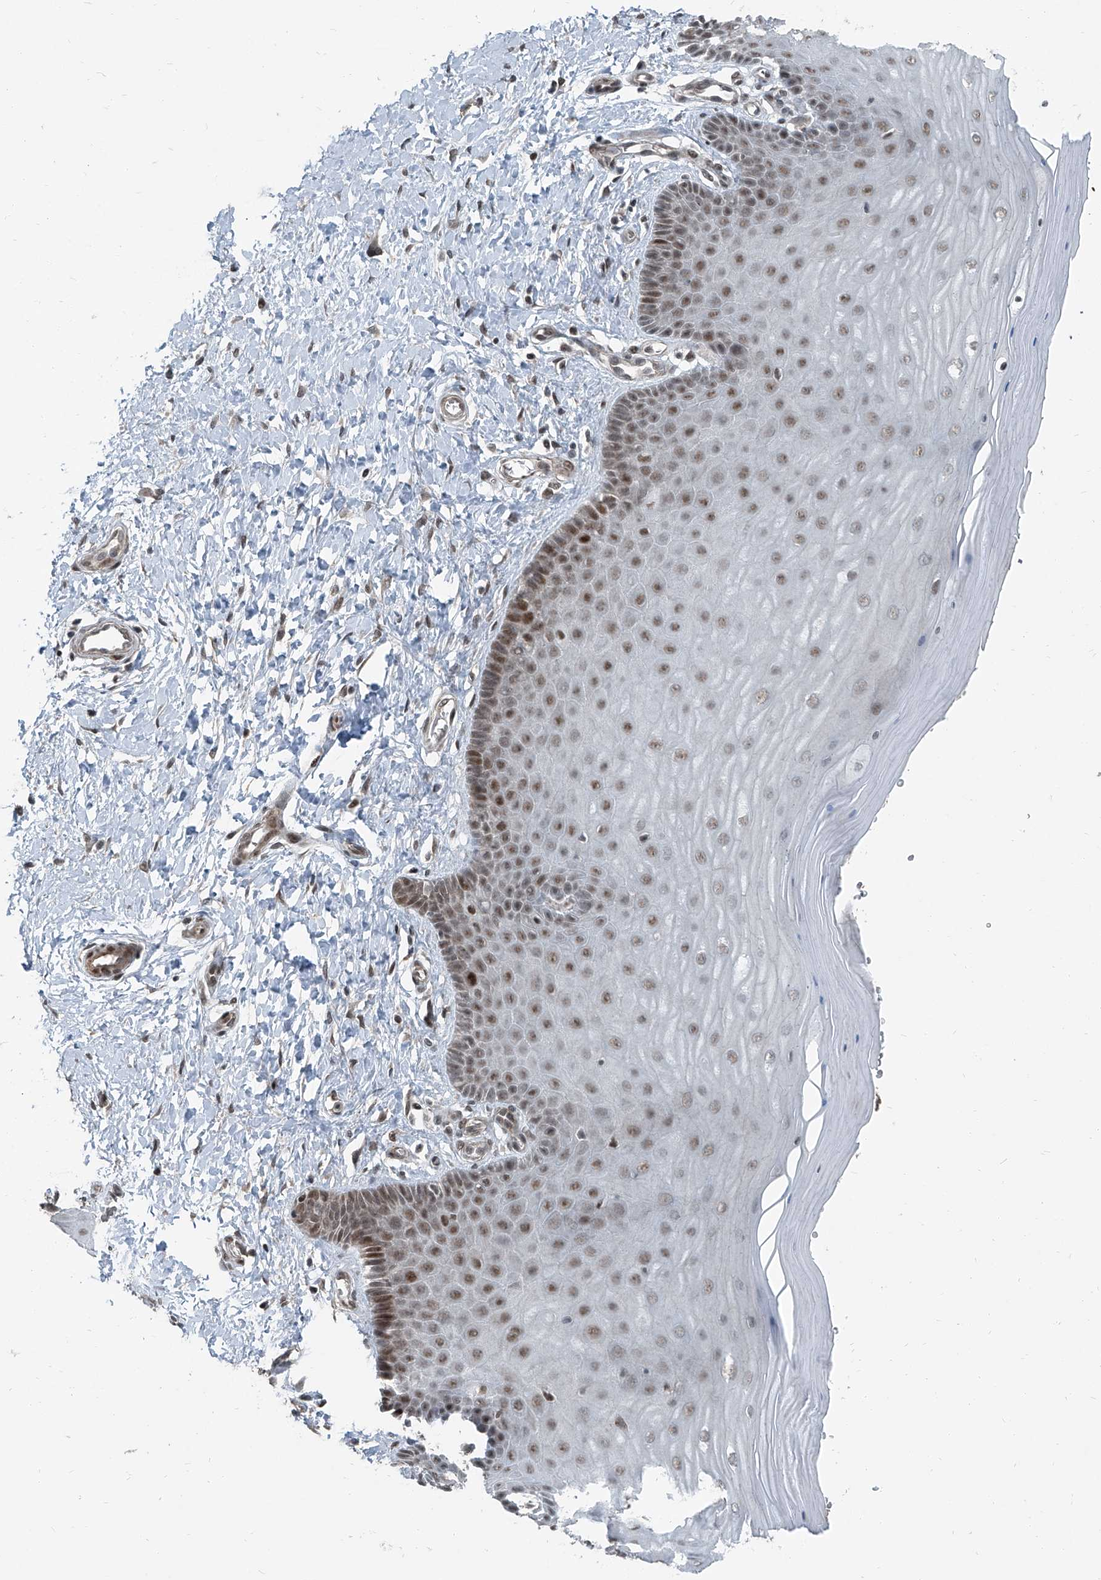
{"staining": {"intensity": "moderate", "quantity": ">75%", "location": "nuclear"}, "tissue": "cervix", "cell_type": "Glandular cells", "image_type": "normal", "snomed": [{"axis": "morphology", "description": "Normal tissue, NOS"}, {"axis": "topography", "description": "Cervix"}], "caption": "Glandular cells show moderate nuclear expression in approximately >75% of cells in unremarkable cervix.", "gene": "ZNF570", "patient": {"sex": "female", "age": 55}}